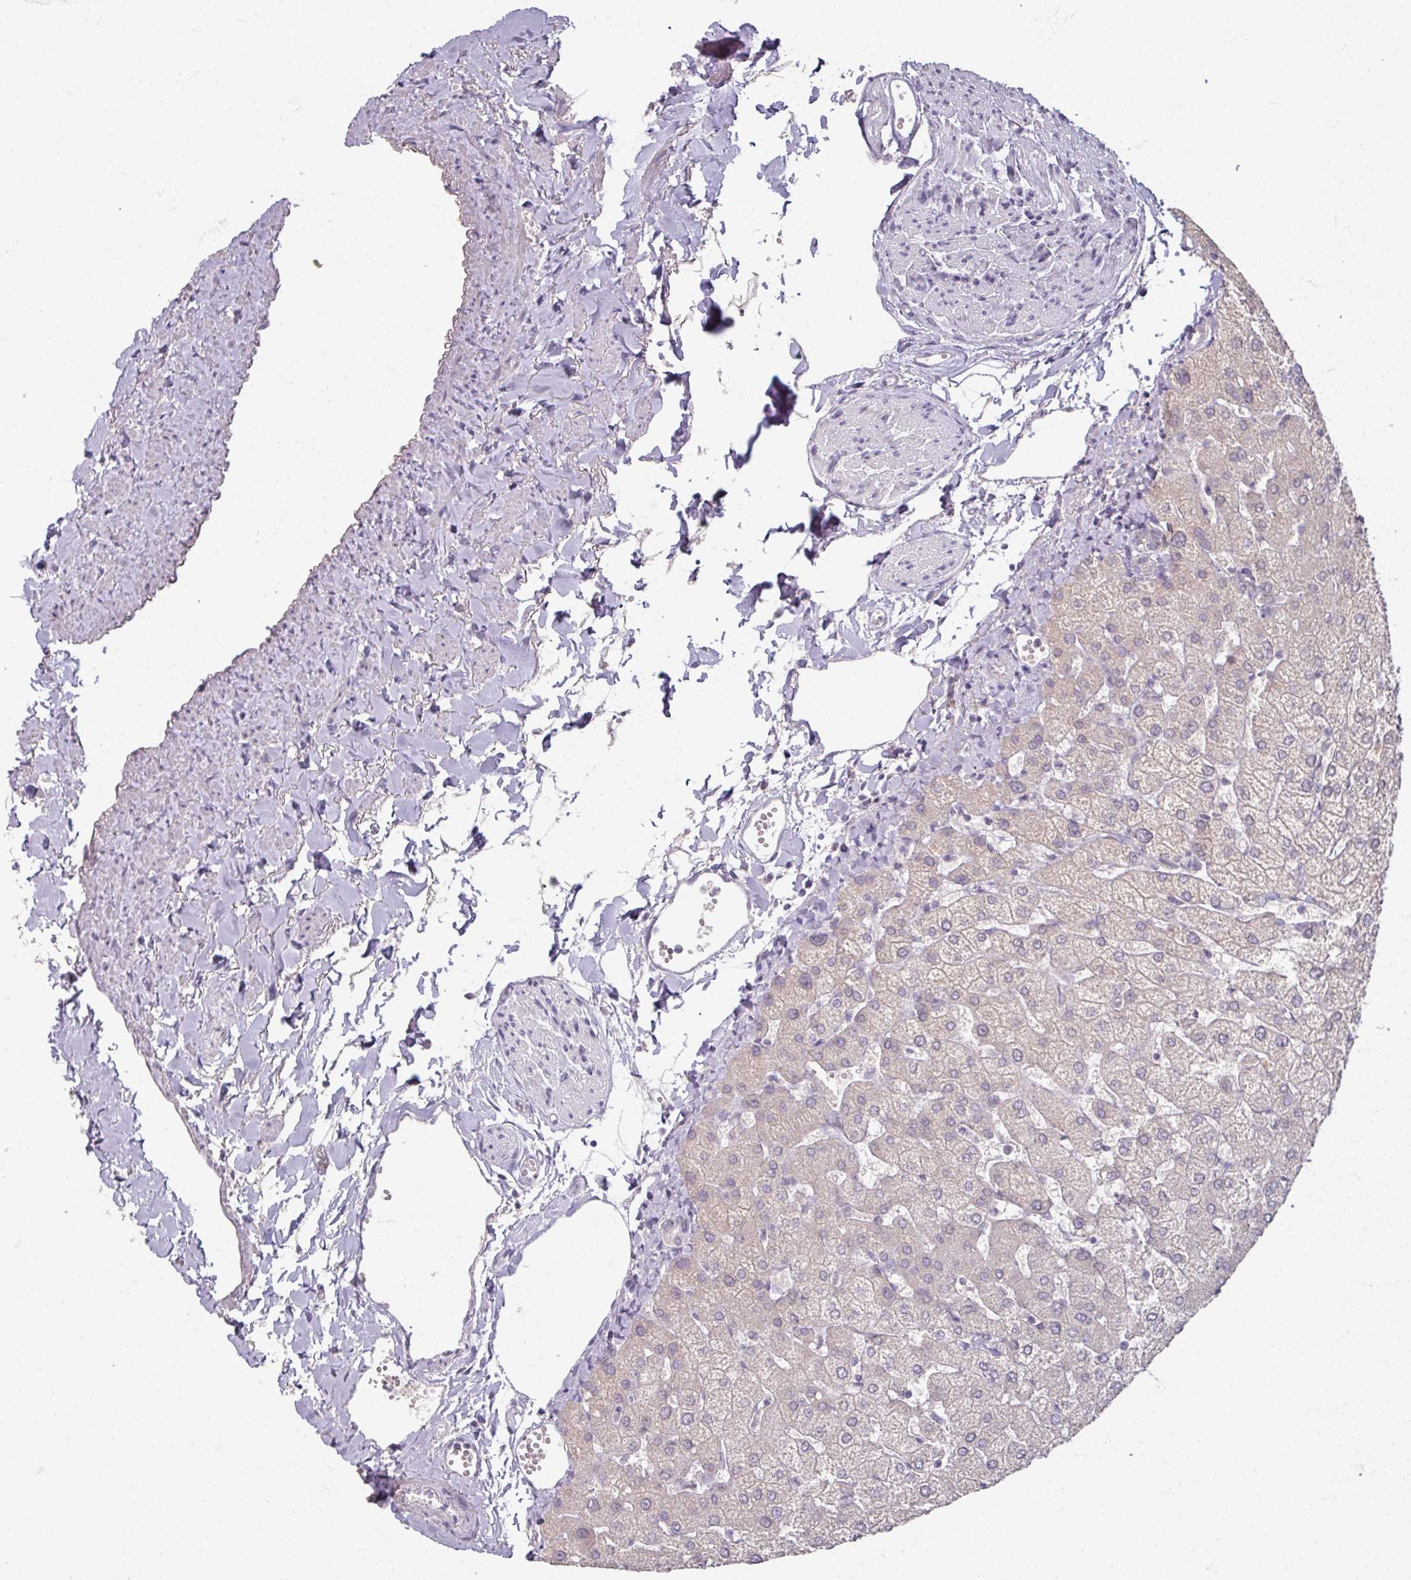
{"staining": {"intensity": "negative", "quantity": "none", "location": "none"}, "tissue": "liver", "cell_type": "Cholangiocytes", "image_type": "normal", "snomed": [{"axis": "morphology", "description": "Normal tissue, NOS"}, {"axis": "topography", "description": "Liver"}], "caption": "The histopathology image reveals no staining of cholangiocytes in normal liver. The staining was performed using DAB to visualize the protein expression in brown, while the nuclei were stained in blue with hematoxylin (Magnification: 20x).", "gene": "SOX11", "patient": {"sex": "female", "age": 54}}